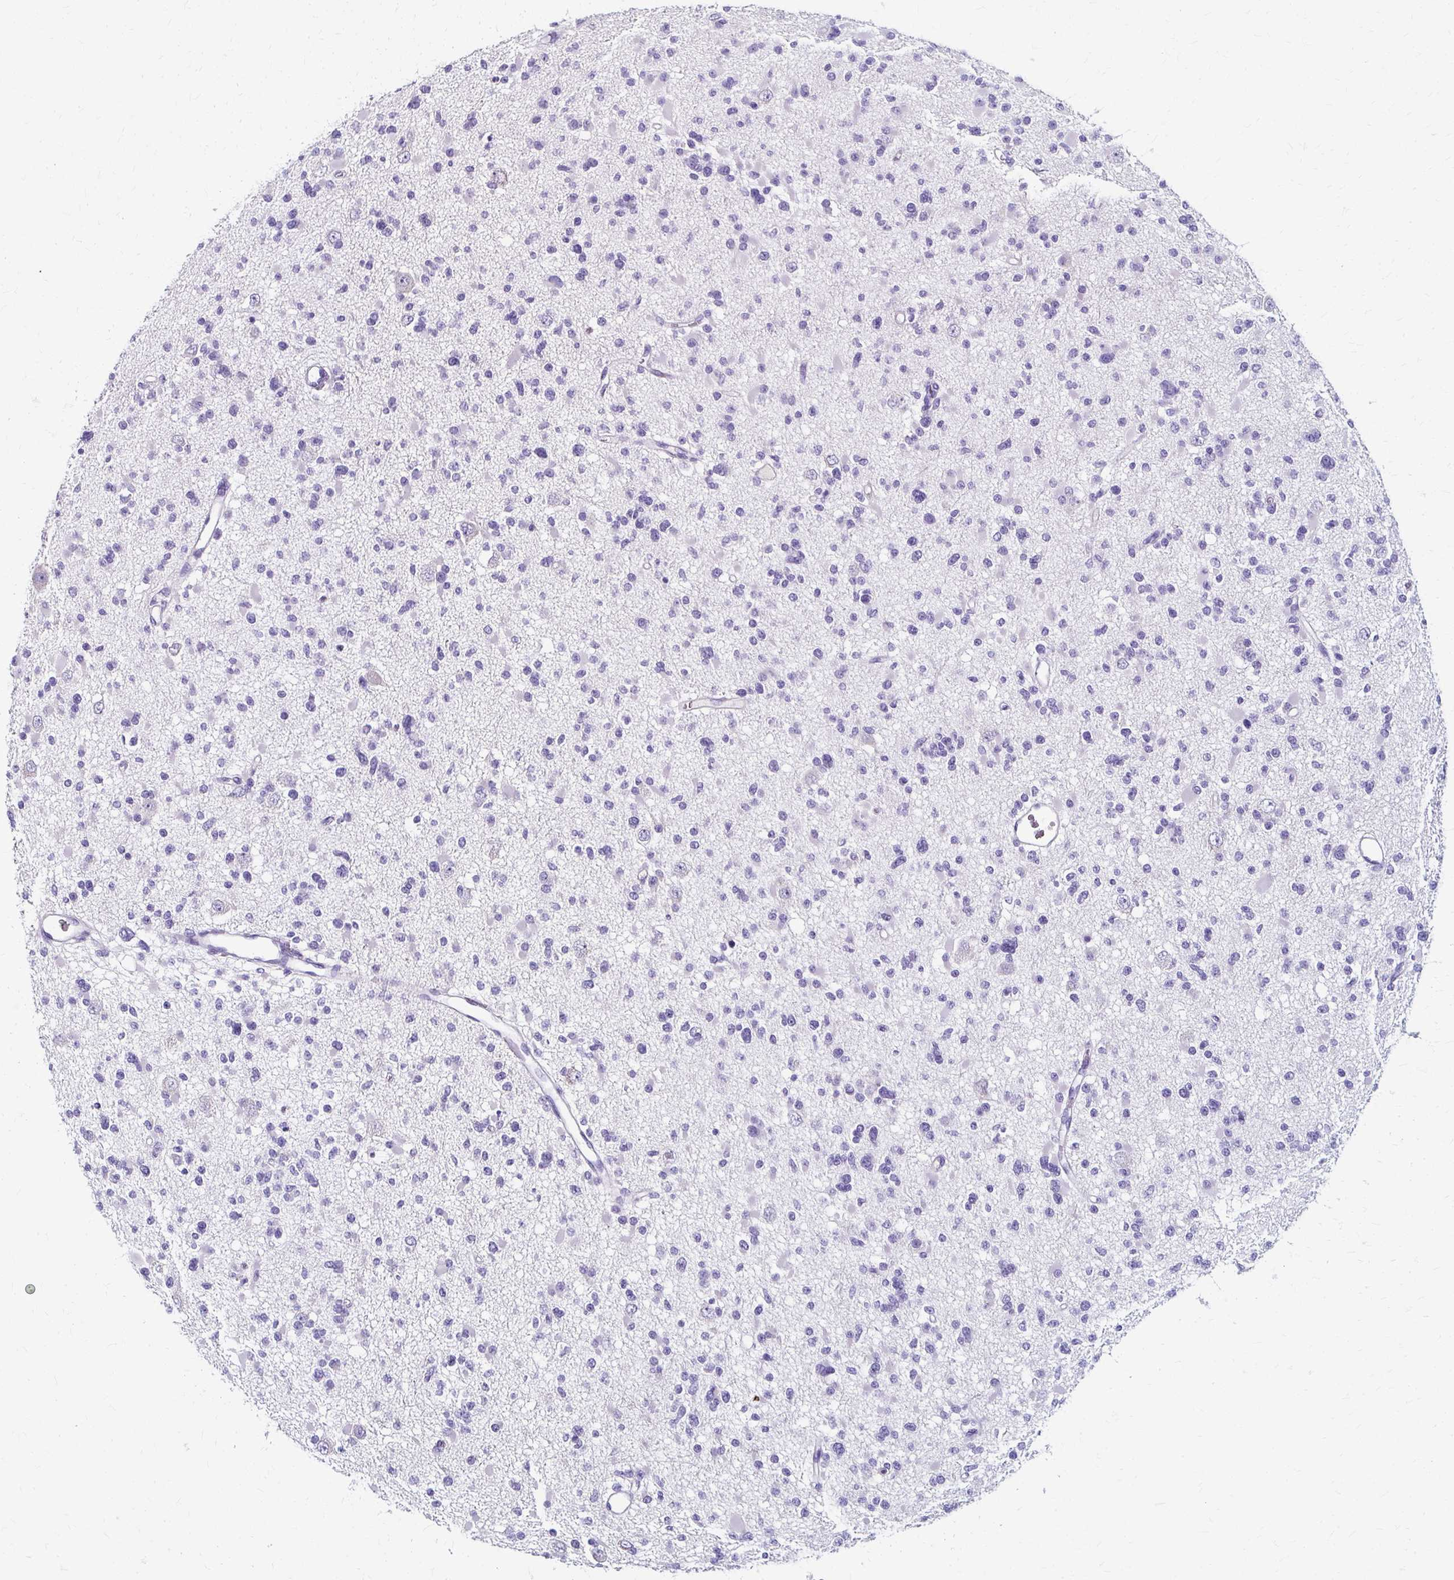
{"staining": {"intensity": "negative", "quantity": "none", "location": "none"}, "tissue": "glioma", "cell_type": "Tumor cells", "image_type": "cancer", "snomed": [{"axis": "morphology", "description": "Glioma, malignant, Low grade"}, {"axis": "topography", "description": "Brain"}], "caption": "Immunohistochemistry (IHC) of human glioma shows no staining in tumor cells. (DAB immunohistochemistry (IHC) with hematoxylin counter stain).", "gene": "ZNF555", "patient": {"sex": "female", "age": 22}}